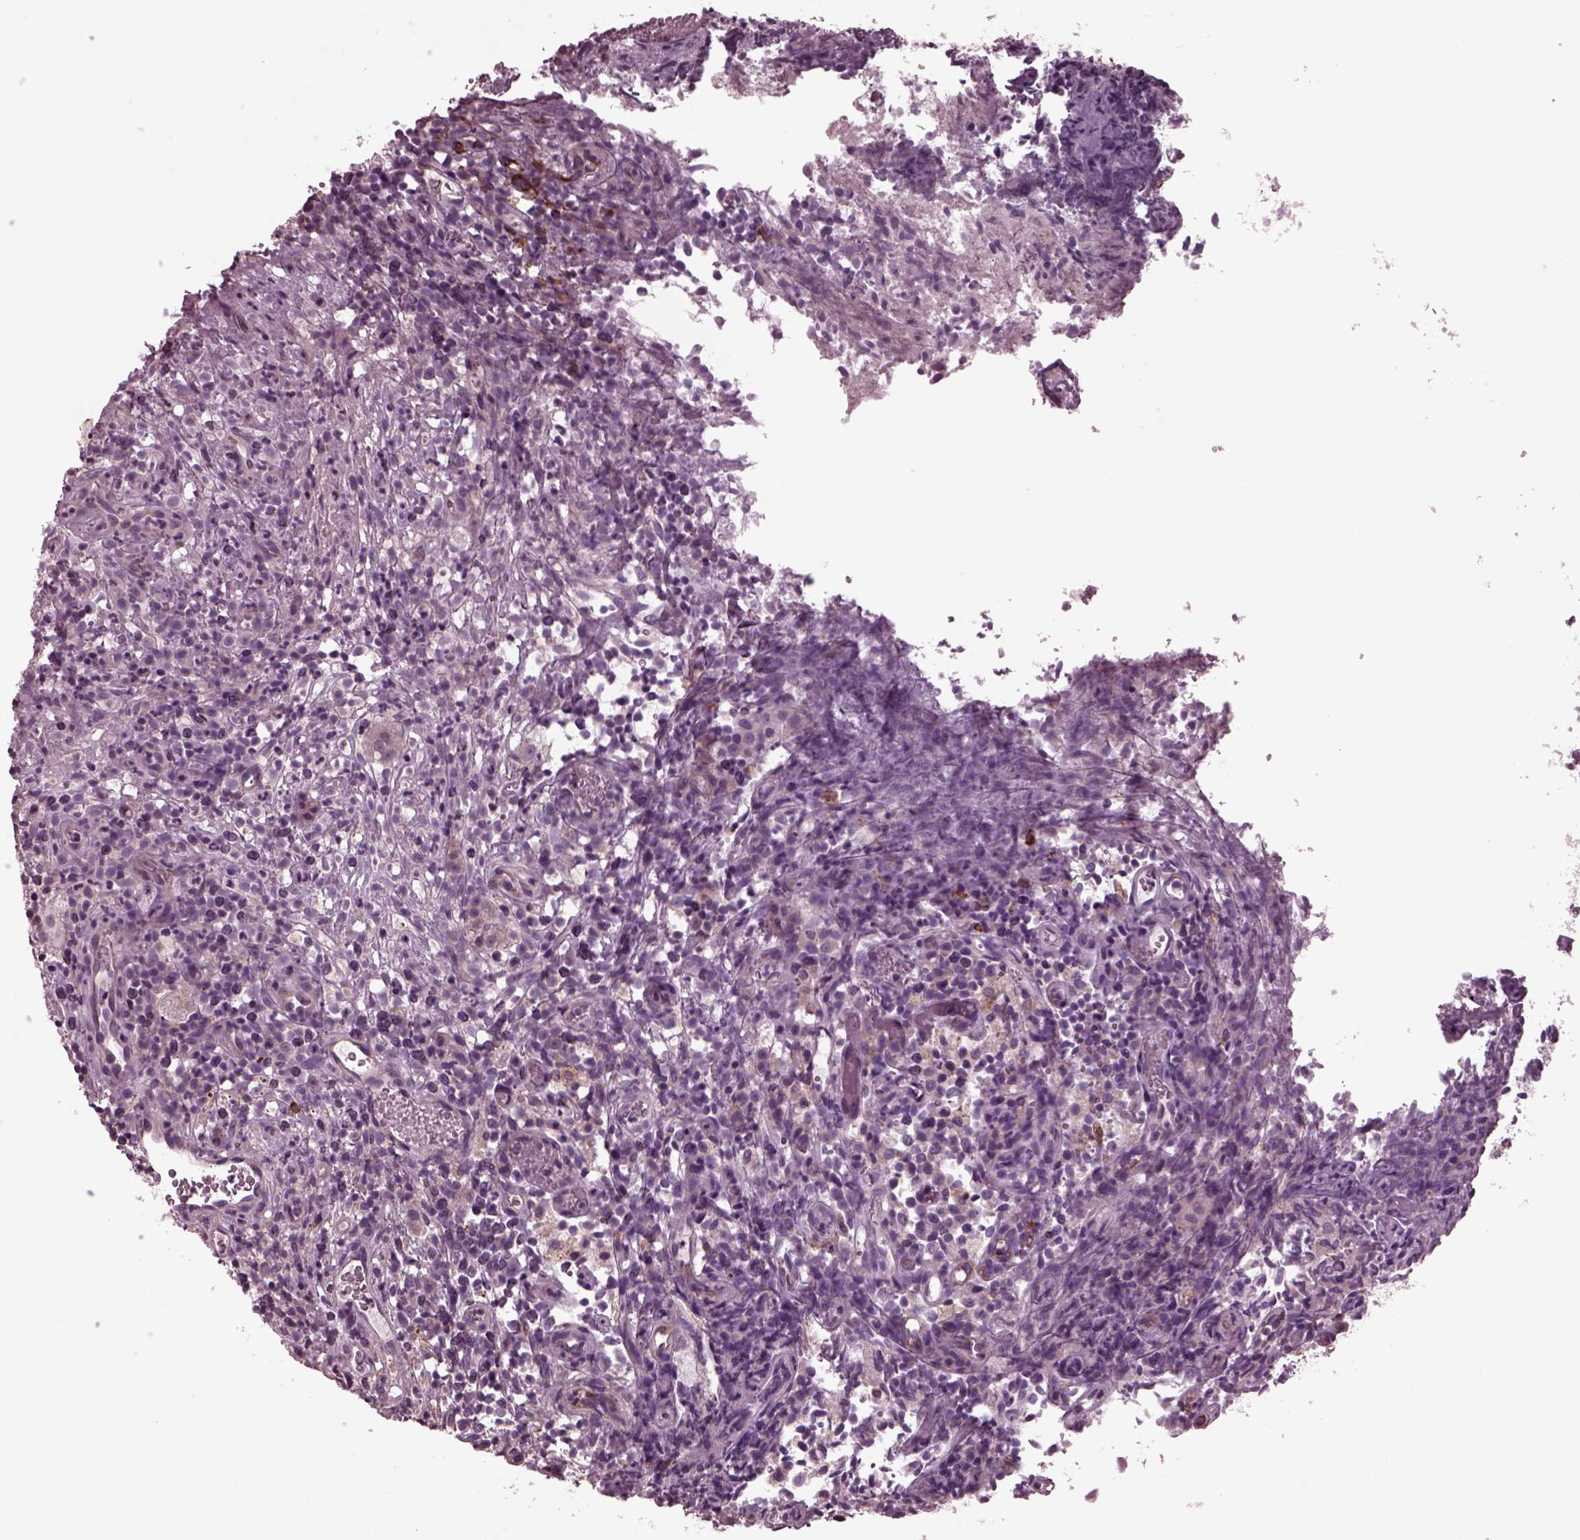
{"staining": {"intensity": "weak", "quantity": "<25%", "location": "cytoplasmic/membranous"}, "tissue": "prostate cancer", "cell_type": "Tumor cells", "image_type": "cancer", "snomed": [{"axis": "morphology", "description": "Adenocarcinoma, High grade"}, {"axis": "topography", "description": "Prostate"}], "caption": "Protein analysis of prostate cancer demonstrates no significant expression in tumor cells.", "gene": "AP4M1", "patient": {"sex": "male", "age": 53}}